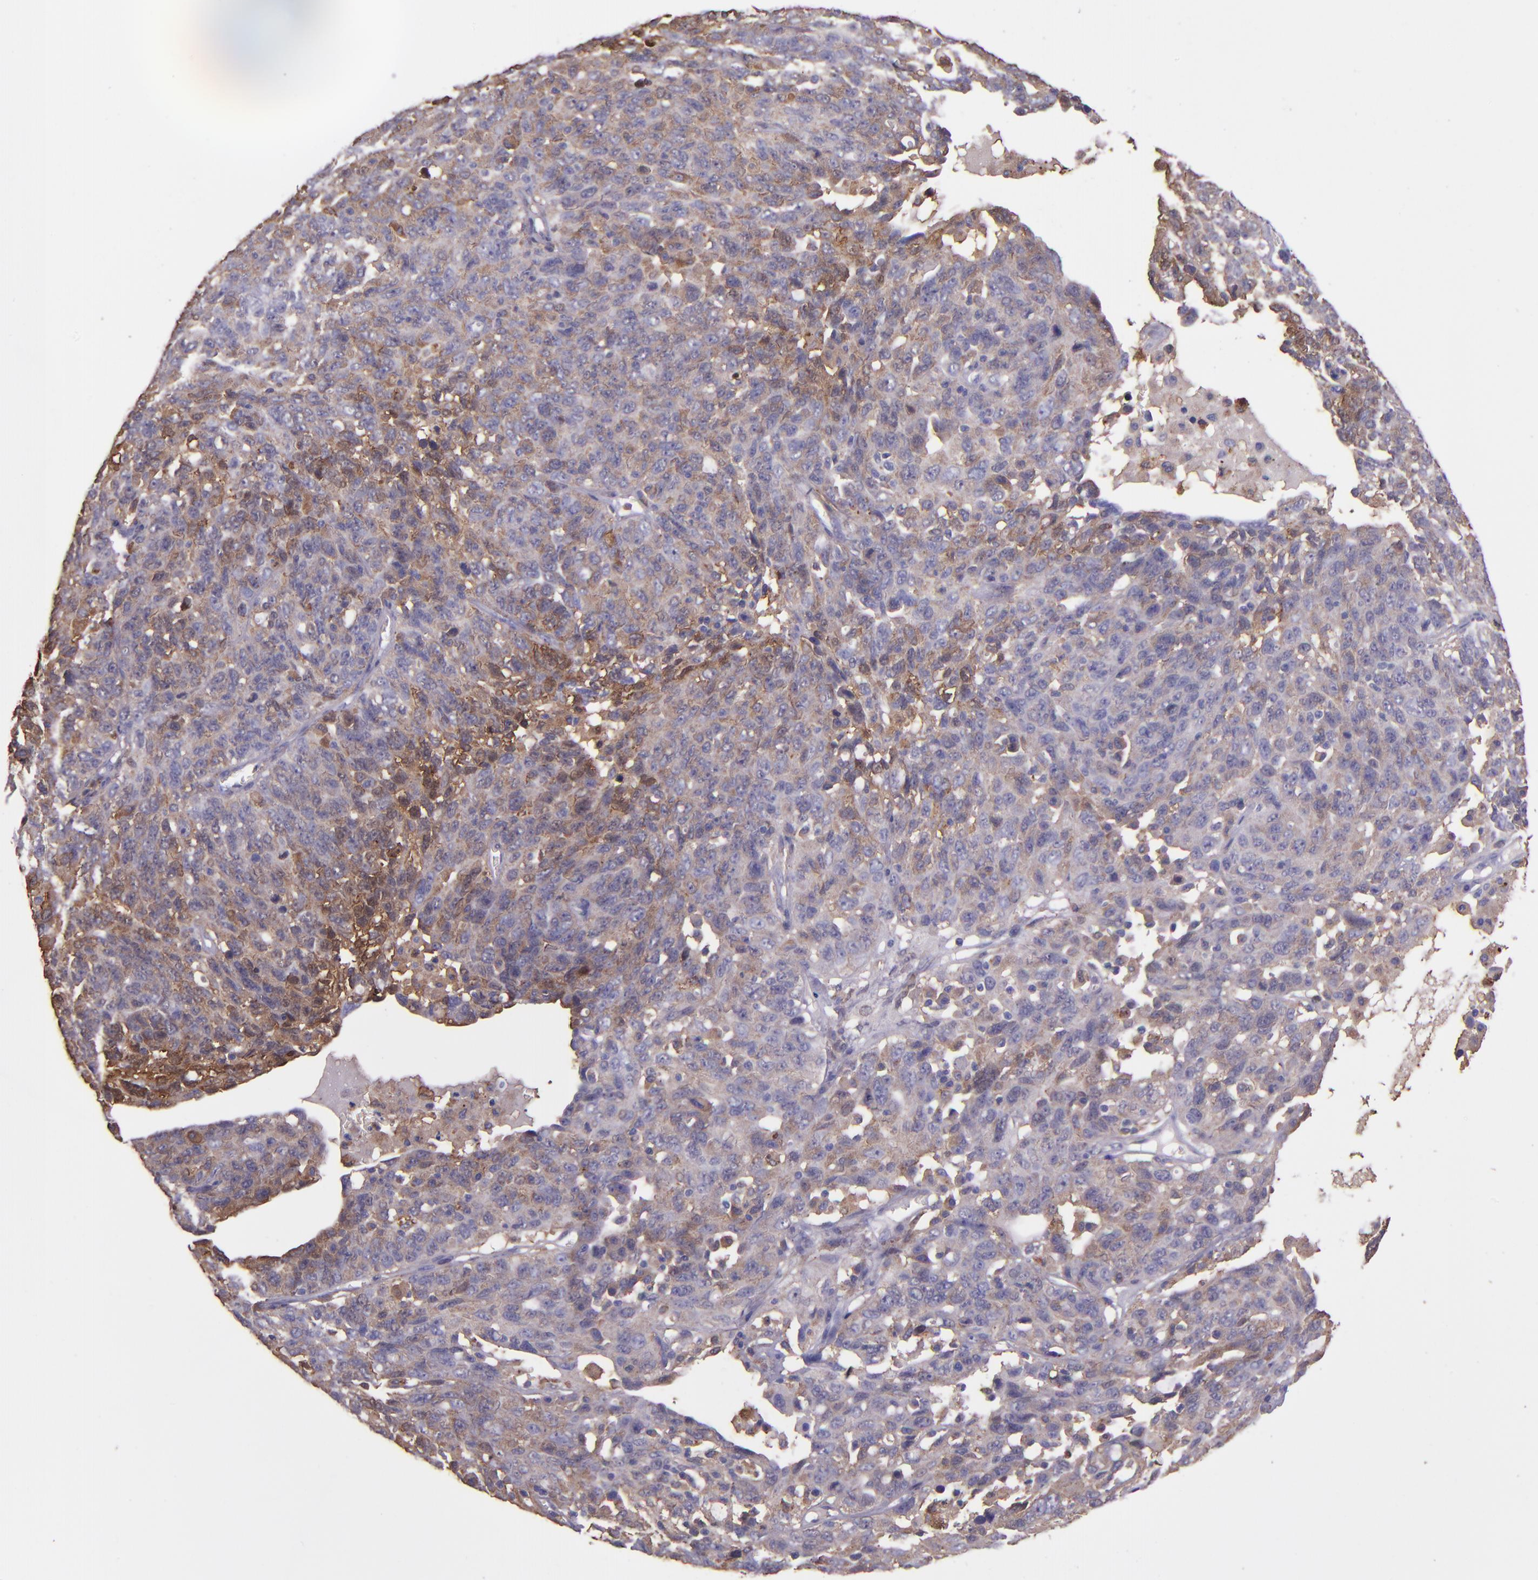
{"staining": {"intensity": "weak", "quantity": ">75%", "location": "cytoplasmic/membranous"}, "tissue": "ovarian cancer", "cell_type": "Tumor cells", "image_type": "cancer", "snomed": [{"axis": "morphology", "description": "Cystadenocarcinoma, serous, NOS"}, {"axis": "topography", "description": "Ovary"}], "caption": "There is low levels of weak cytoplasmic/membranous expression in tumor cells of ovarian cancer, as demonstrated by immunohistochemical staining (brown color).", "gene": "WASHC1", "patient": {"sex": "female", "age": 71}}